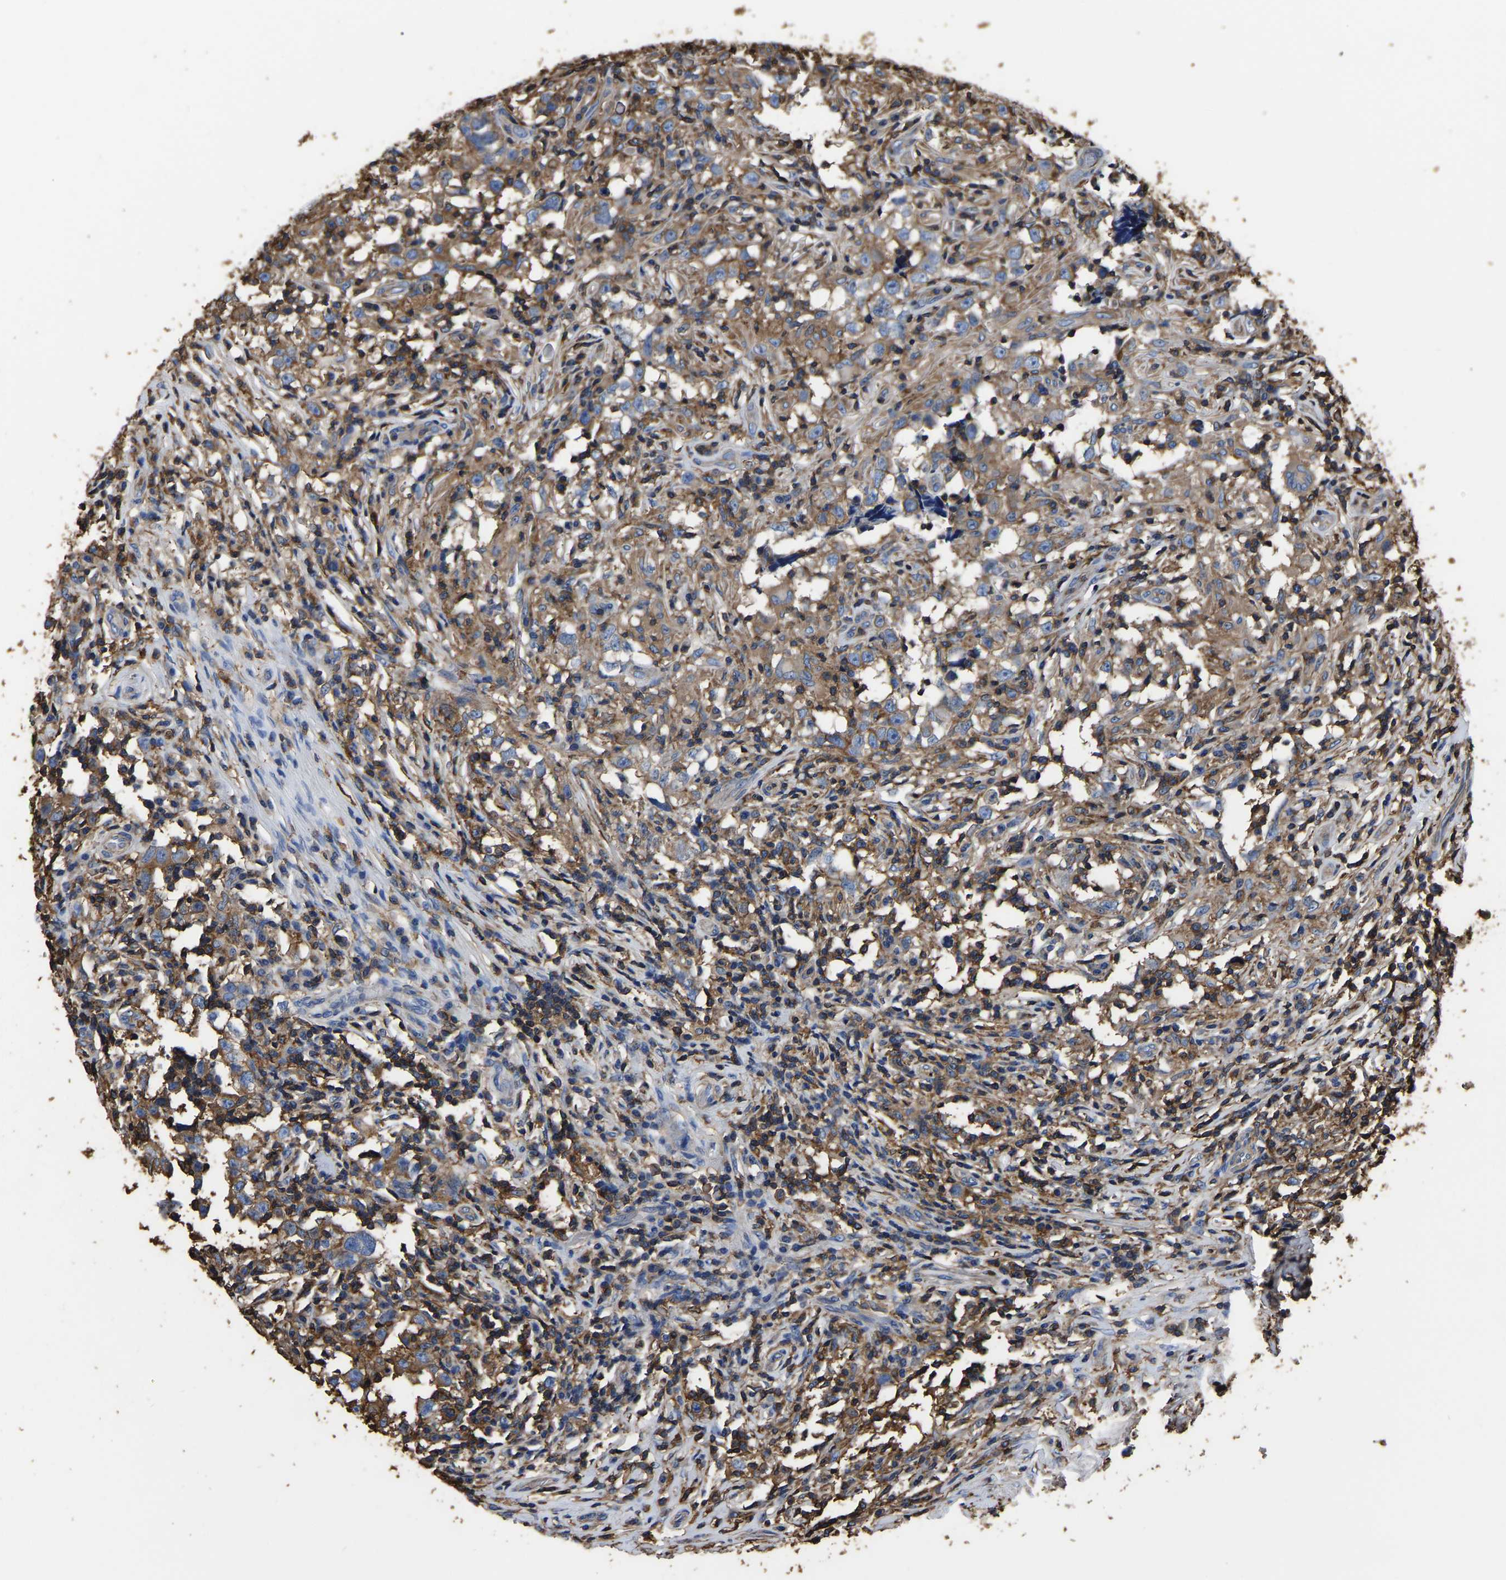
{"staining": {"intensity": "moderate", "quantity": ">75%", "location": "cytoplasmic/membranous"}, "tissue": "testis cancer", "cell_type": "Tumor cells", "image_type": "cancer", "snomed": [{"axis": "morphology", "description": "Carcinoma, Embryonal, NOS"}, {"axis": "topography", "description": "Testis"}], "caption": "Testis embryonal carcinoma tissue exhibits moderate cytoplasmic/membranous staining in approximately >75% of tumor cells, visualized by immunohistochemistry. The staining was performed using DAB (3,3'-diaminobenzidine) to visualize the protein expression in brown, while the nuclei were stained in blue with hematoxylin (Magnification: 20x).", "gene": "ARMT1", "patient": {"sex": "male", "age": 21}}